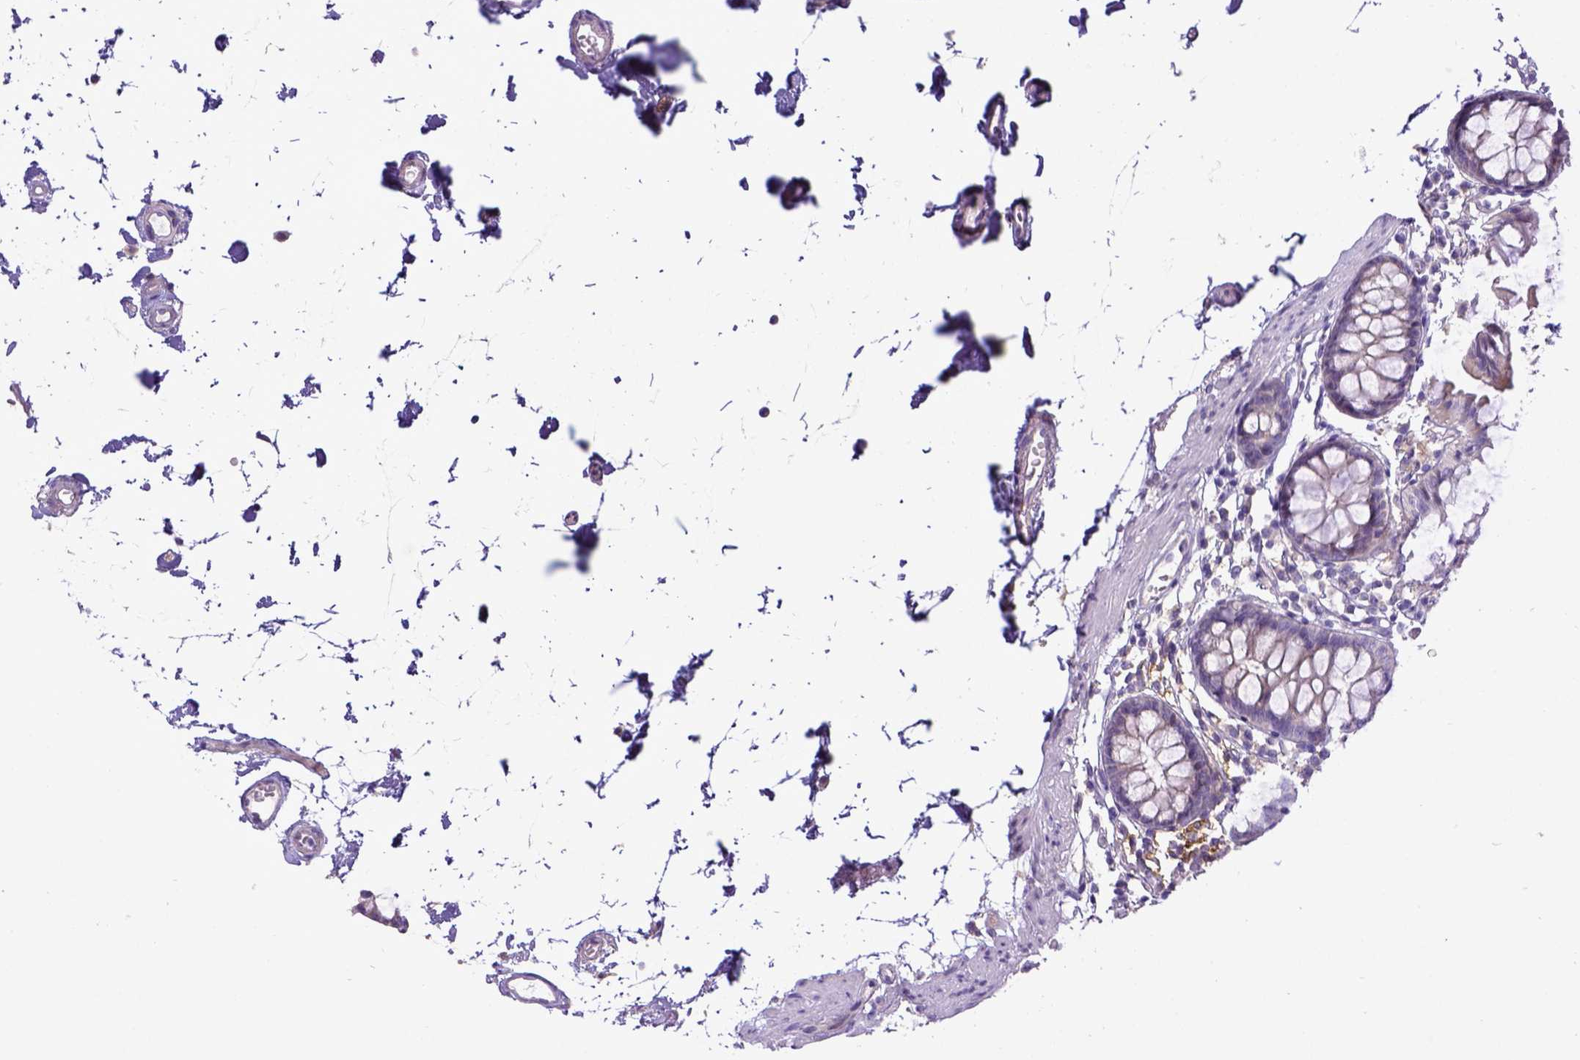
{"staining": {"intensity": "negative", "quantity": "none", "location": "none"}, "tissue": "colon", "cell_type": "Endothelial cells", "image_type": "normal", "snomed": [{"axis": "morphology", "description": "Normal tissue, NOS"}, {"axis": "topography", "description": "Colon"}], "caption": "DAB (3,3'-diaminobenzidine) immunohistochemical staining of benign colon demonstrates no significant staining in endothelial cells. Nuclei are stained in blue.", "gene": "CD40", "patient": {"sex": "female", "age": 84}}